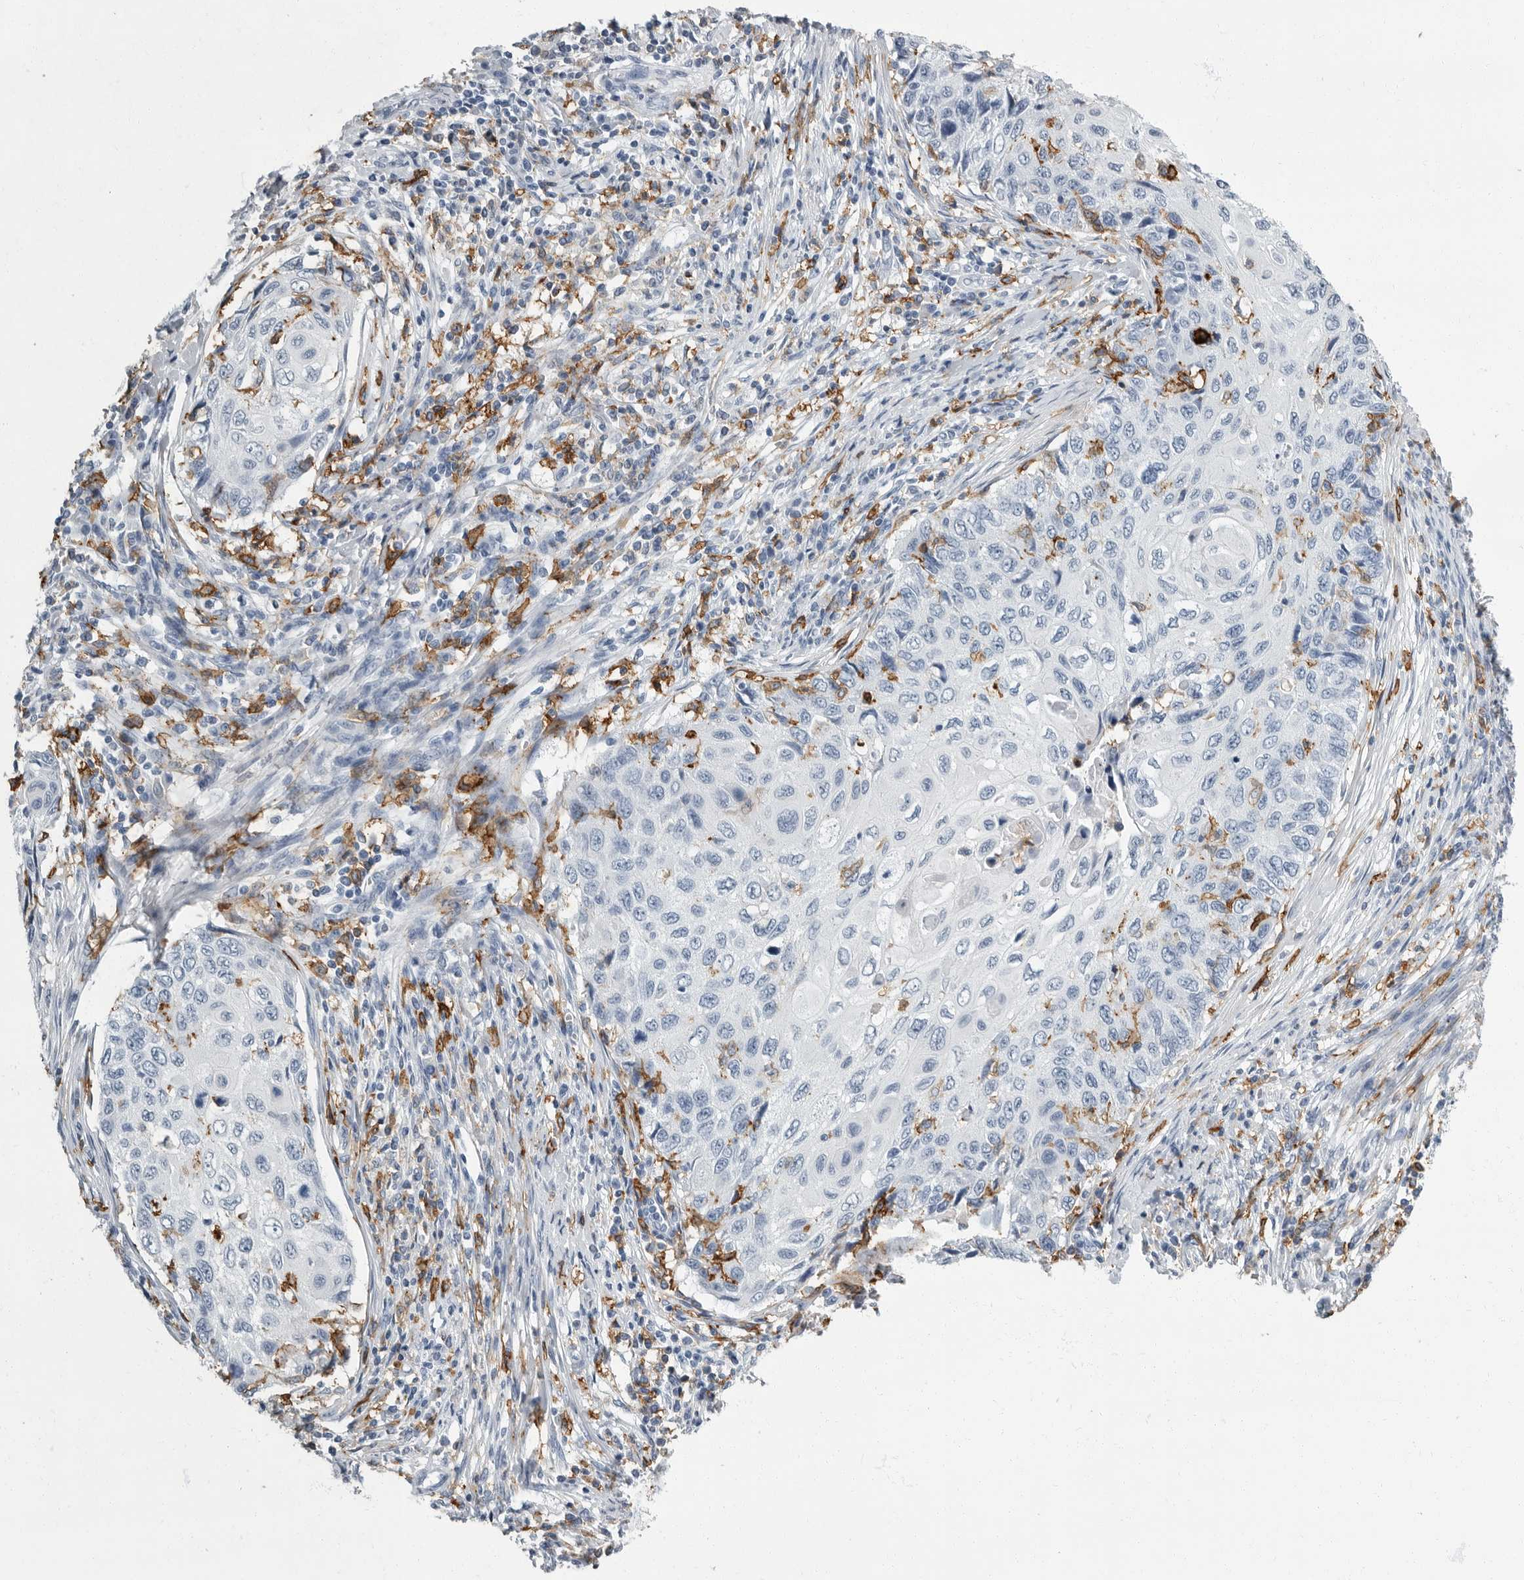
{"staining": {"intensity": "negative", "quantity": "none", "location": "none"}, "tissue": "cervical cancer", "cell_type": "Tumor cells", "image_type": "cancer", "snomed": [{"axis": "morphology", "description": "Squamous cell carcinoma, NOS"}, {"axis": "topography", "description": "Cervix"}], "caption": "Tumor cells show no significant staining in cervical squamous cell carcinoma.", "gene": "FCER1G", "patient": {"sex": "female", "age": 70}}